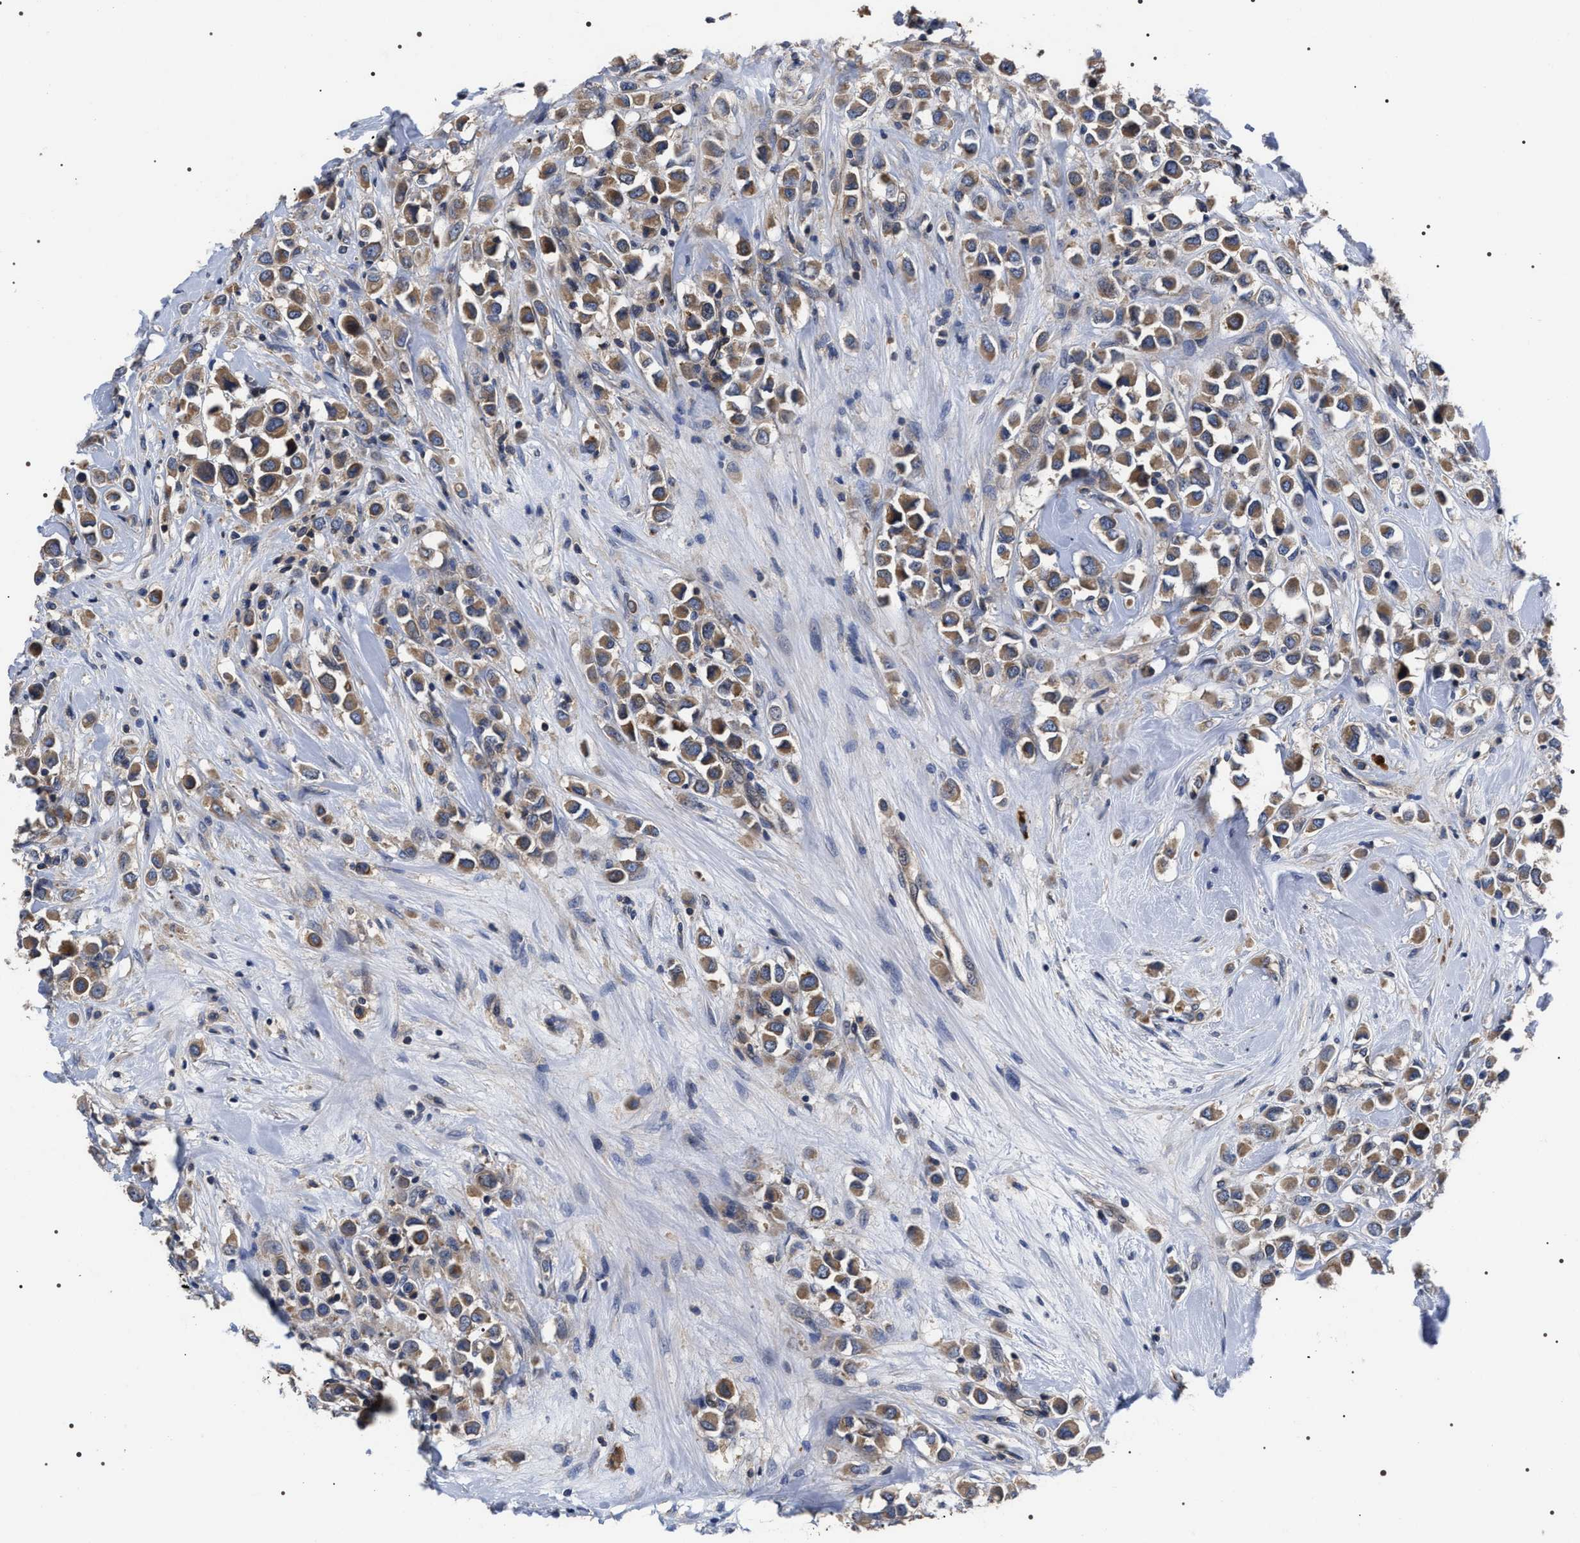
{"staining": {"intensity": "moderate", "quantity": ">75%", "location": "cytoplasmic/membranous"}, "tissue": "breast cancer", "cell_type": "Tumor cells", "image_type": "cancer", "snomed": [{"axis": "morphology", "description": "Duct carcinoma"}, {"axis": "topography", "description": "Breast"}], "caption": "Breast cancer stained for a protein (brown) exhibits moderate cytoplasmic/membranous positive staining in about >75% of tumor cells.", "gene": "MIS18A", "patient": {"sex": "female", "age": 61}}